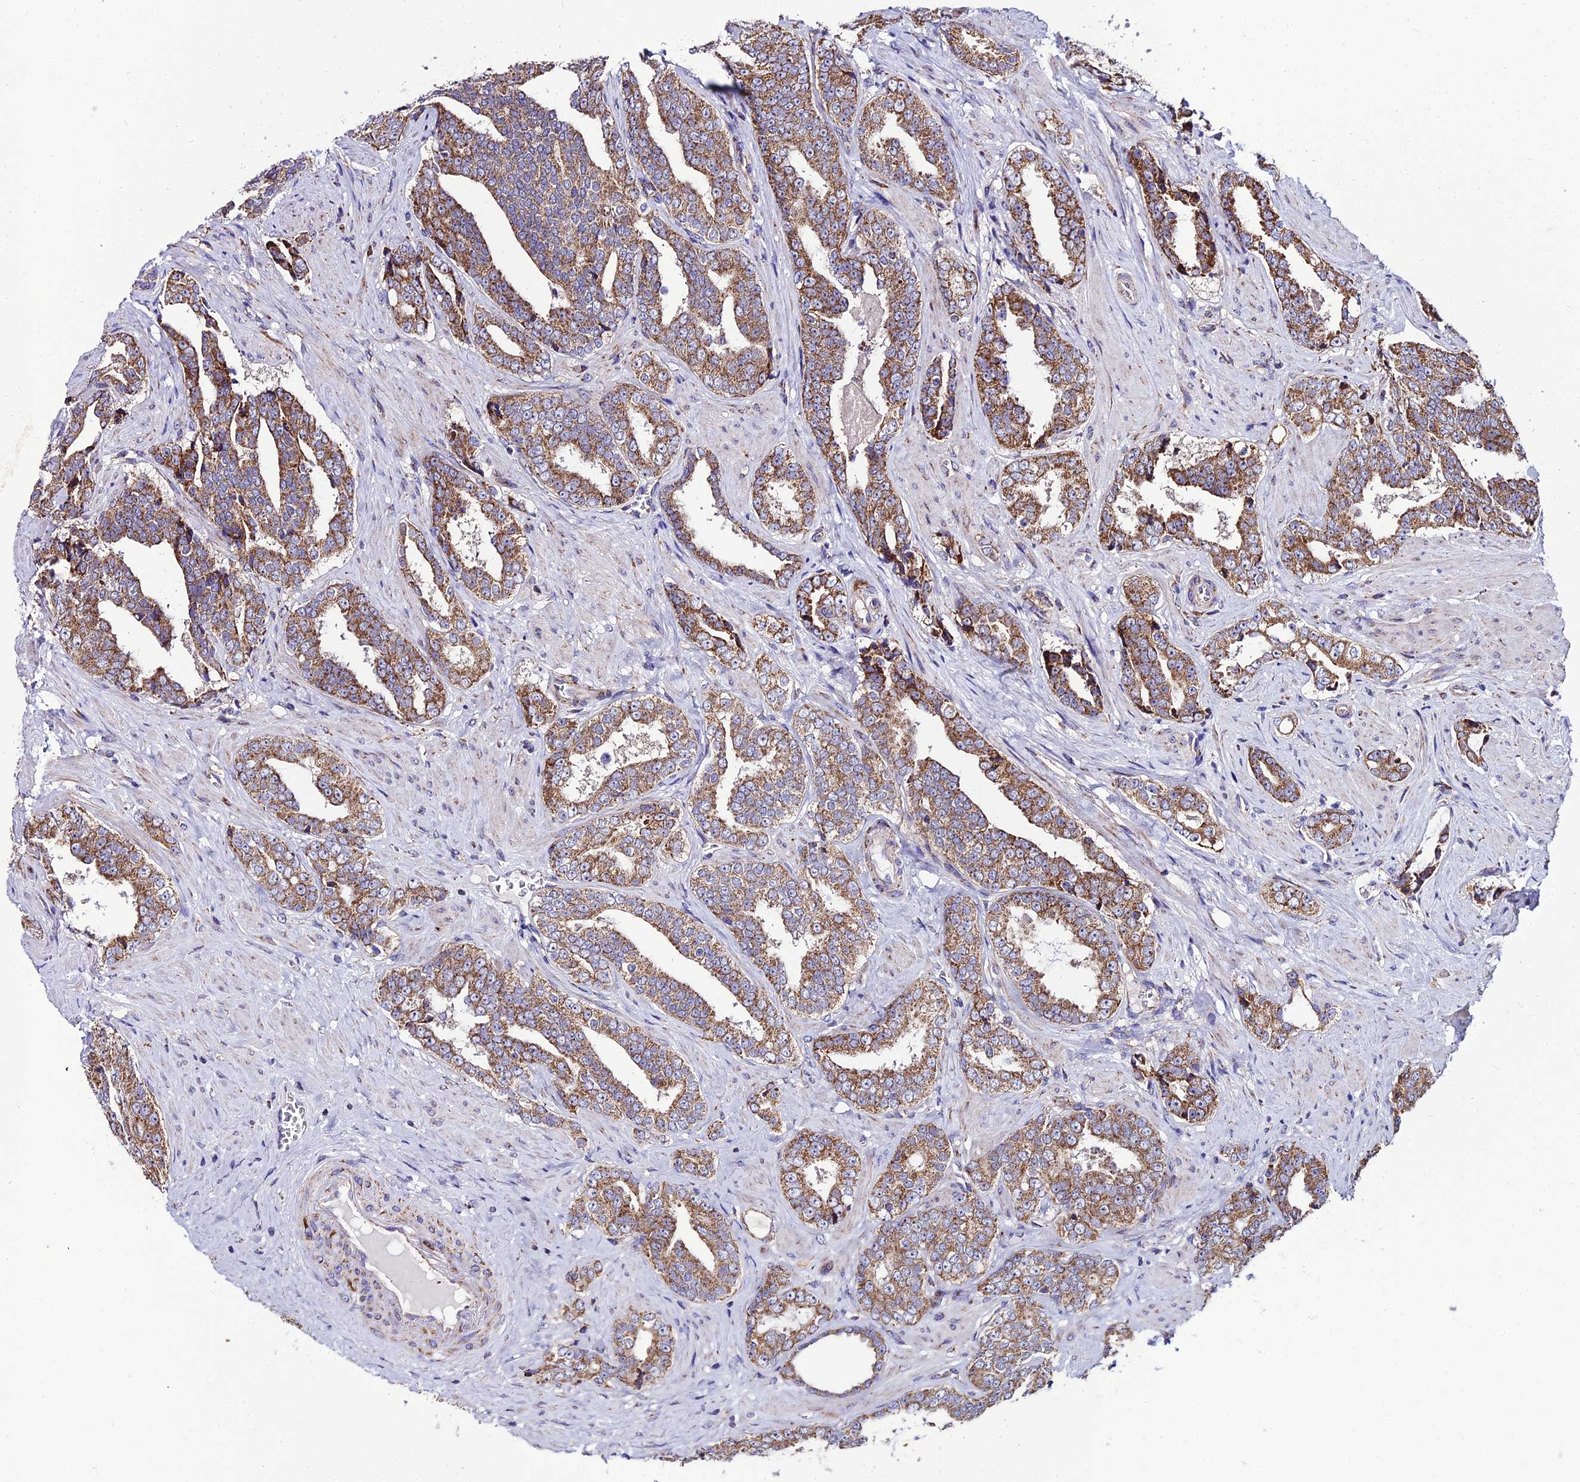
{"staining": {"intensity": "moderate", "quantity": ">75%", "location": "cytoplasmic/membranous"}, "tissue": "prostate cancer", "cell_type": "Tumor cells", "image_type": "cancer", "snomed": [{"axis": "morphology", "description": "Adenocarcinoma, High grade"}, {"axis": "topography", "description": "Prostate"}], "caption": "Immunohistochemical staining of human prostate cancer demonstrates medium levels of moderate cytoplasmic/membranous staining in about >75% of tumor cells. The staining was performed using DAB to visualize the protein expression in brown, while the nuclei were stained in blue with hematoxylin (Magnification: 20x).", "gene": "PSMD2", "patient": {"sex": "male", "age": 67}}